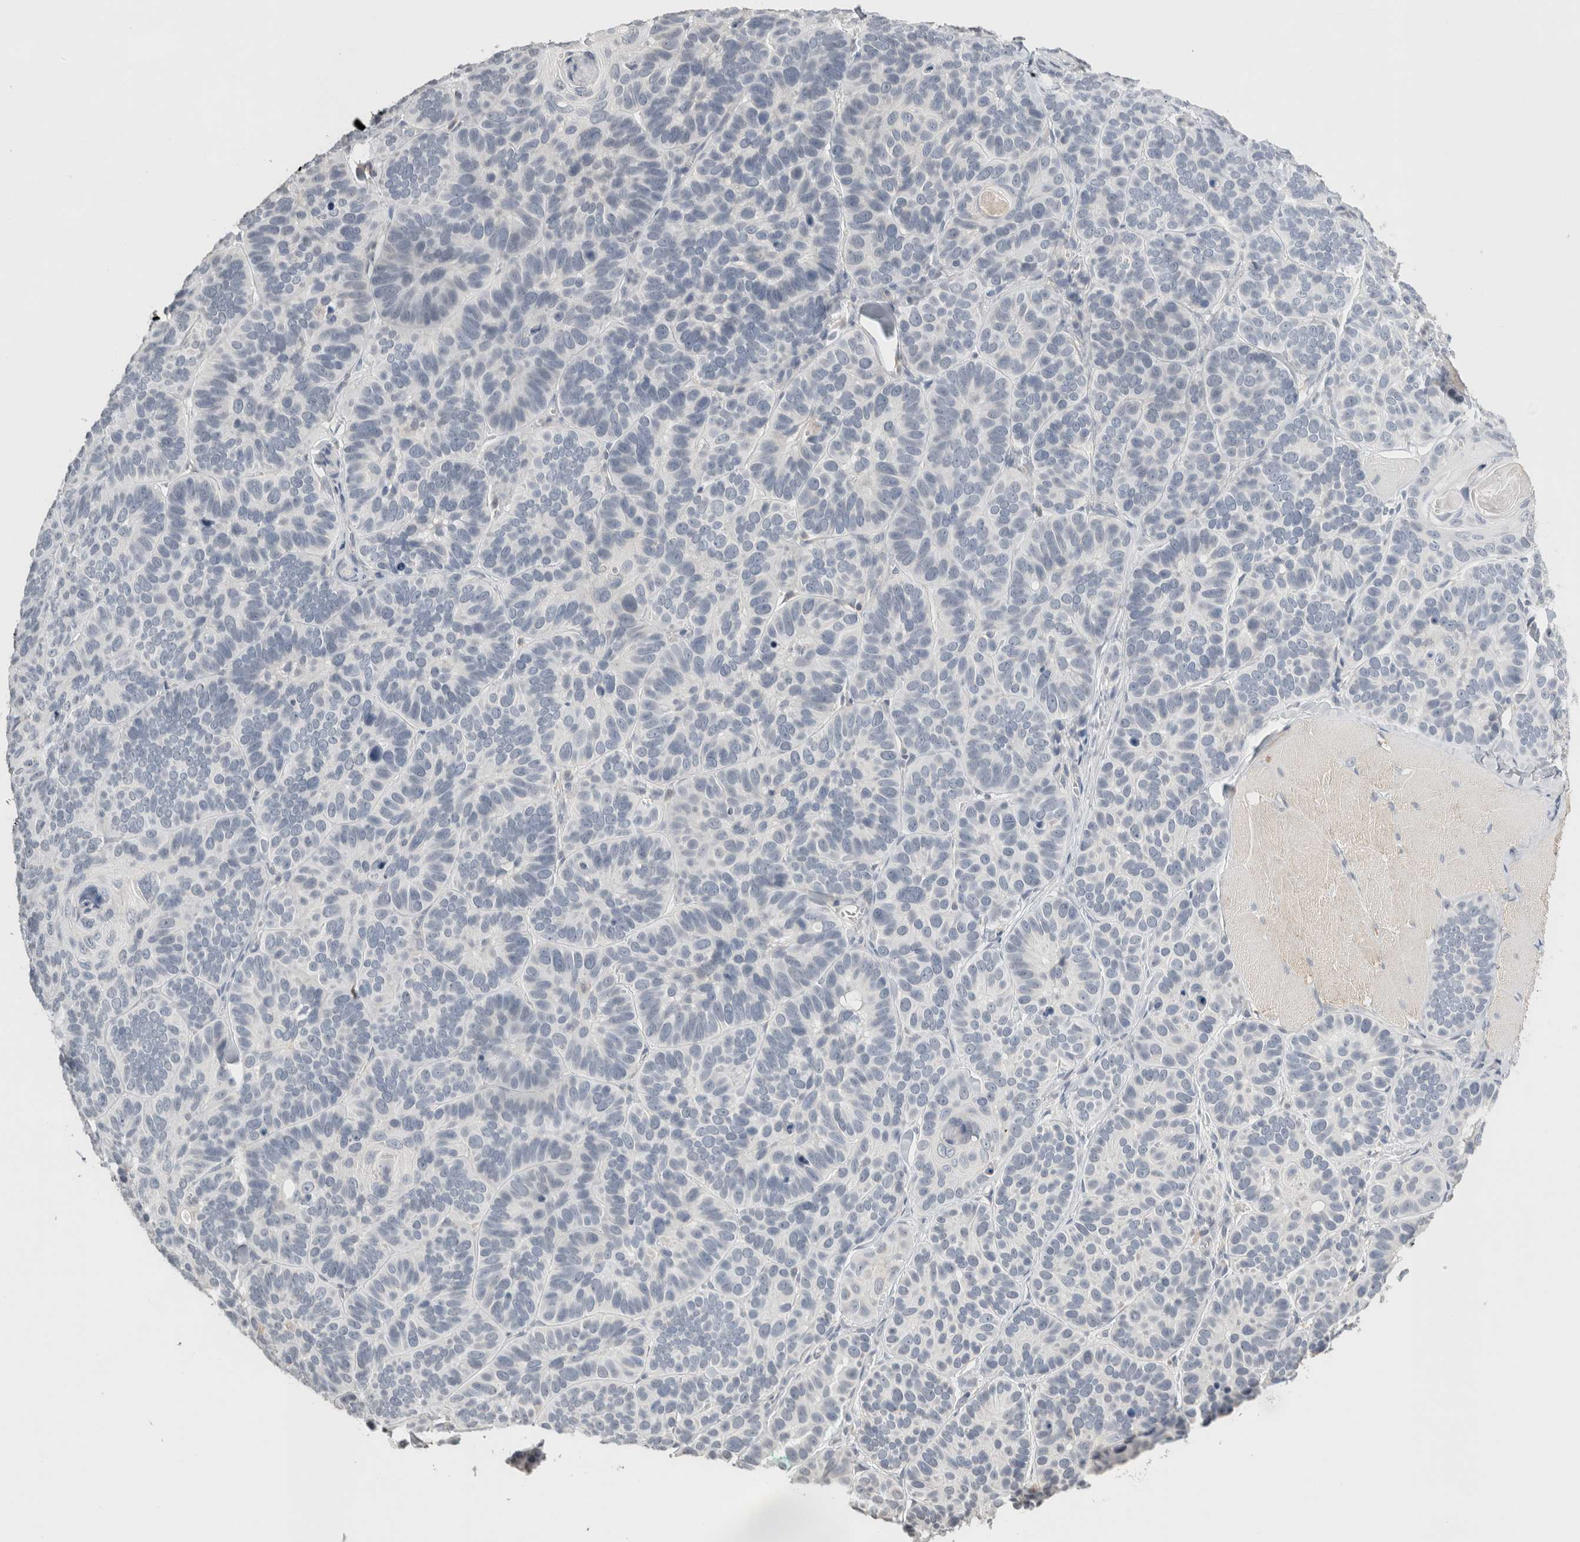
{"staining": {"intensity": "negative", "quantity": "none", "location": "none"}, "tissue": "skin cancer", "cell_type": "Tumor cells", "image_type": "cancer", "snomed": [{"axis": "morphology", "description": "Basal cell carcinoma"}, {"axis": "topography", "description": "Skin"}], "caption": "A histopathology image of human skin cancer (basal cell carcinoma) is negative for staining in tumor cells.", "gene": "CRAT", "patient": {"sex": "male", "age": 62}}